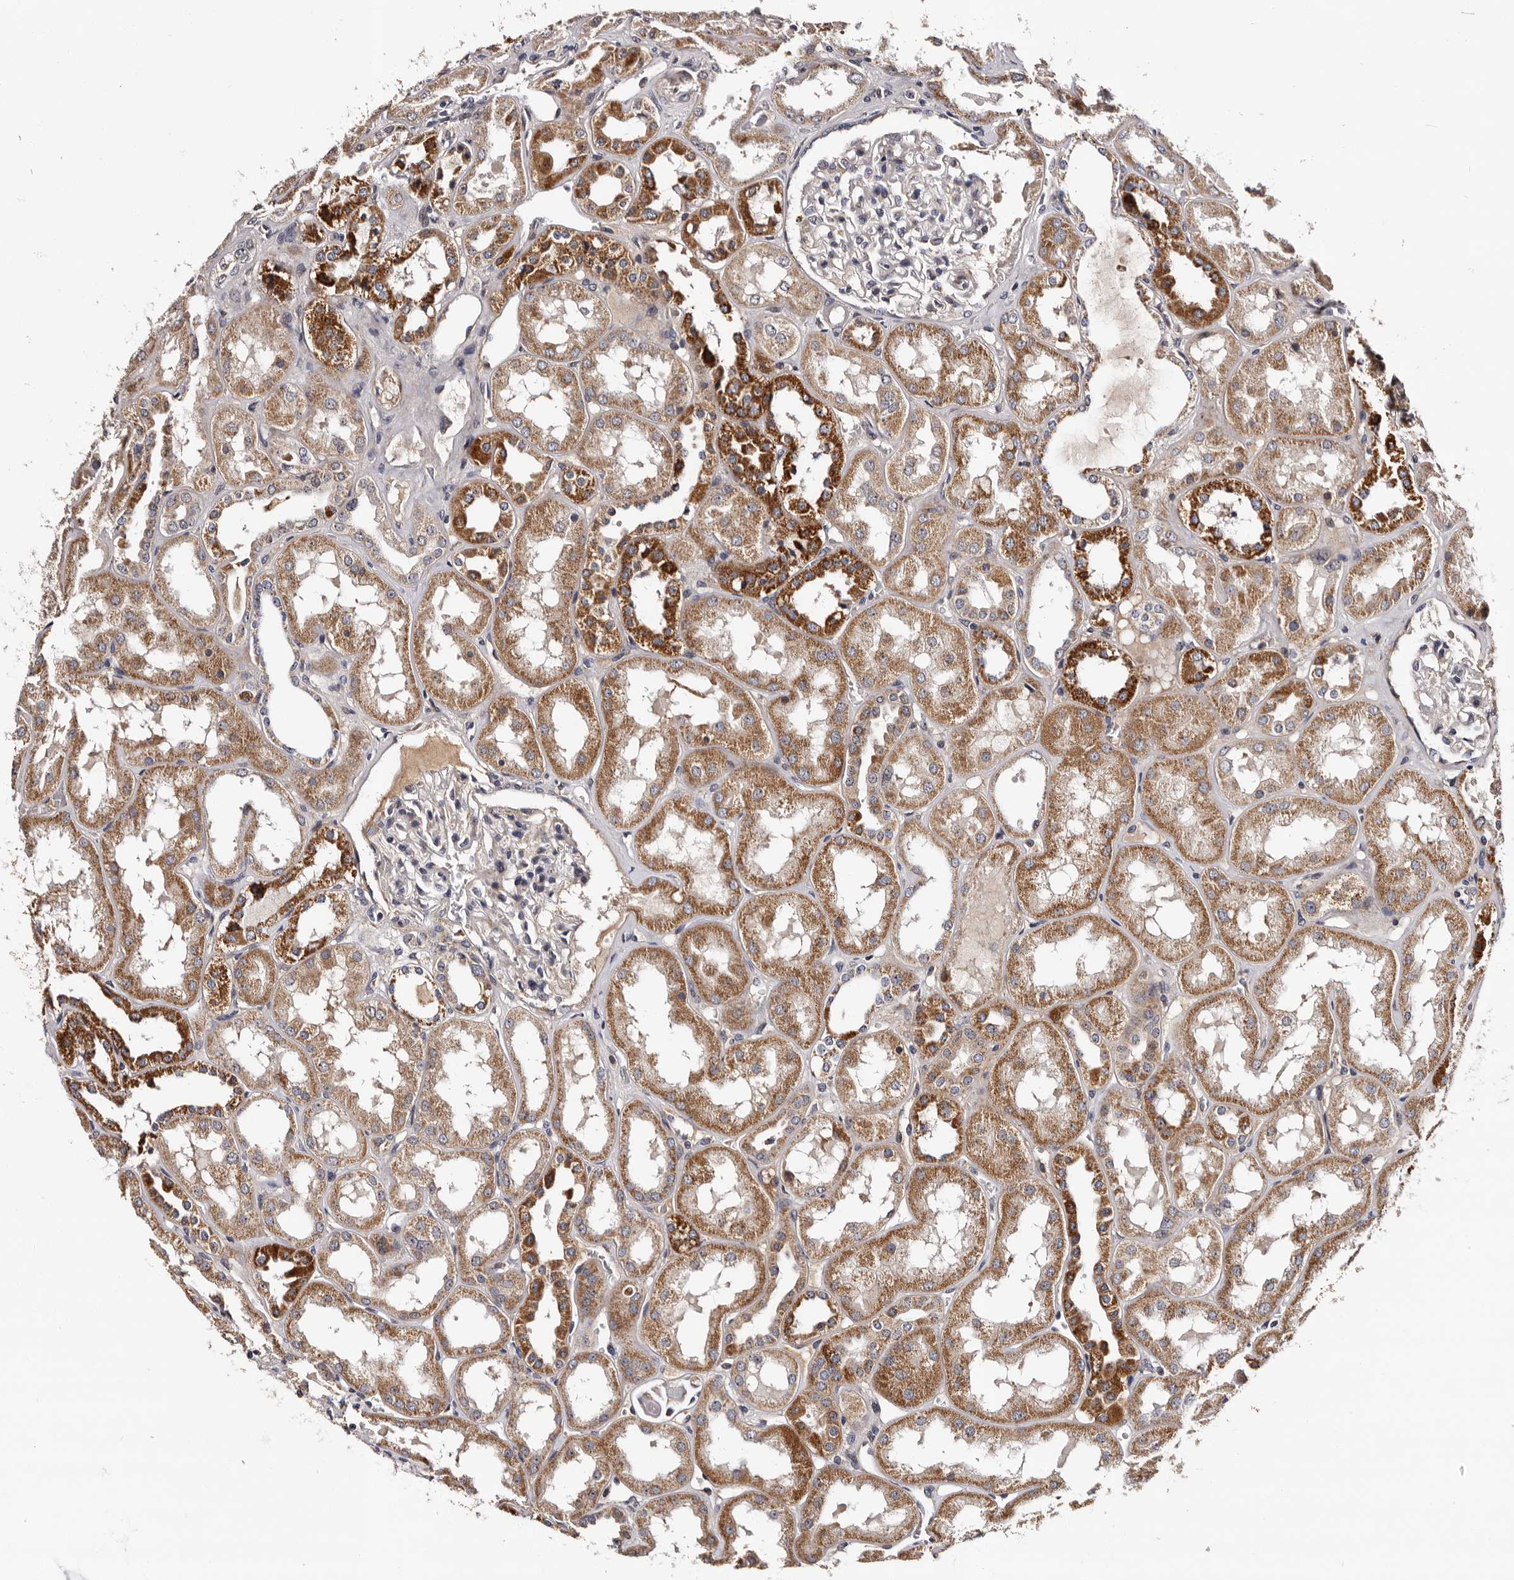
{"staining": {"intensity": "negative", "quantity": "none", "location": "none"}, "tissue": "kidney", "cell_type": "Cells in glomeruli", "image_type": "normal", "snomed": [{"axis": "morphology", "description": "Normal tissue, NOS"}, {"axis": "topography", "description": "Kidney"}], "caption": "Unremarkable kidney was stained to show a protein in brown. There is no significant expression in cells in glomeruli. The staining is performed using DAB (3,3'-diaminobenzidine) brown chromogen with nuclei counter-stained in using hematoxylin.", "gene": "TAF4B", "patient": {"sex": "male", "age": 70}}